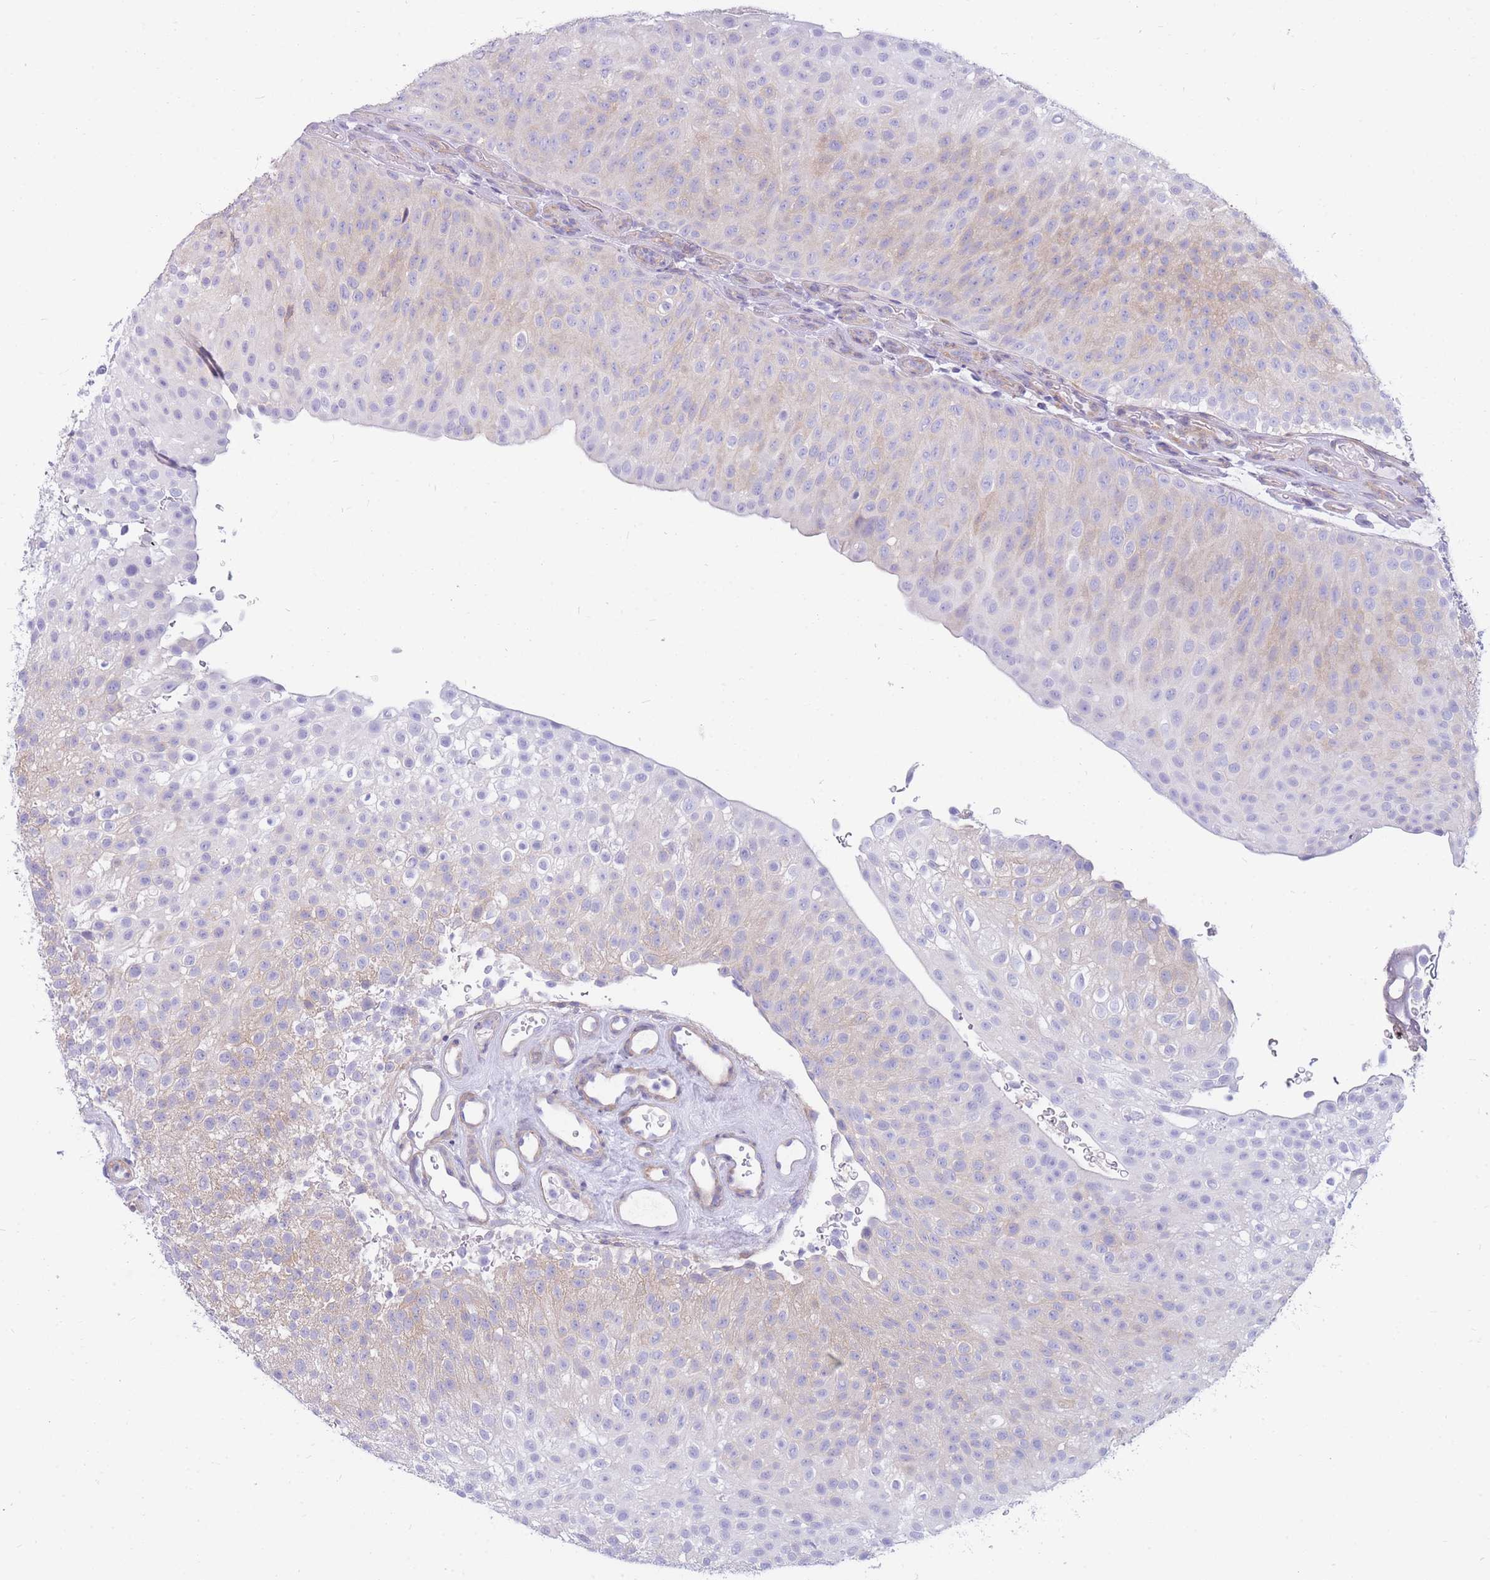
{"staining": {"intensity": "weak", "quantity": "<25%", "location": "cytoplasmic/membranous"}, "tissue": "urothelial cancer", "cell_type": "Tumor cells", "image_type": "cancer", "snomed": [{"axis": "morphology", "description": "Urothelial carcinoma, Low grade"}, {"axis": "topography", "description": "Urinary bladder"}], "caption": "Immunohistochemical staining of human low-grade urothelial carcinoma reveals no significant positivity in tumor cells.", "gene": "MTSS2", "patient": {"sex": "male", "age": 78}}